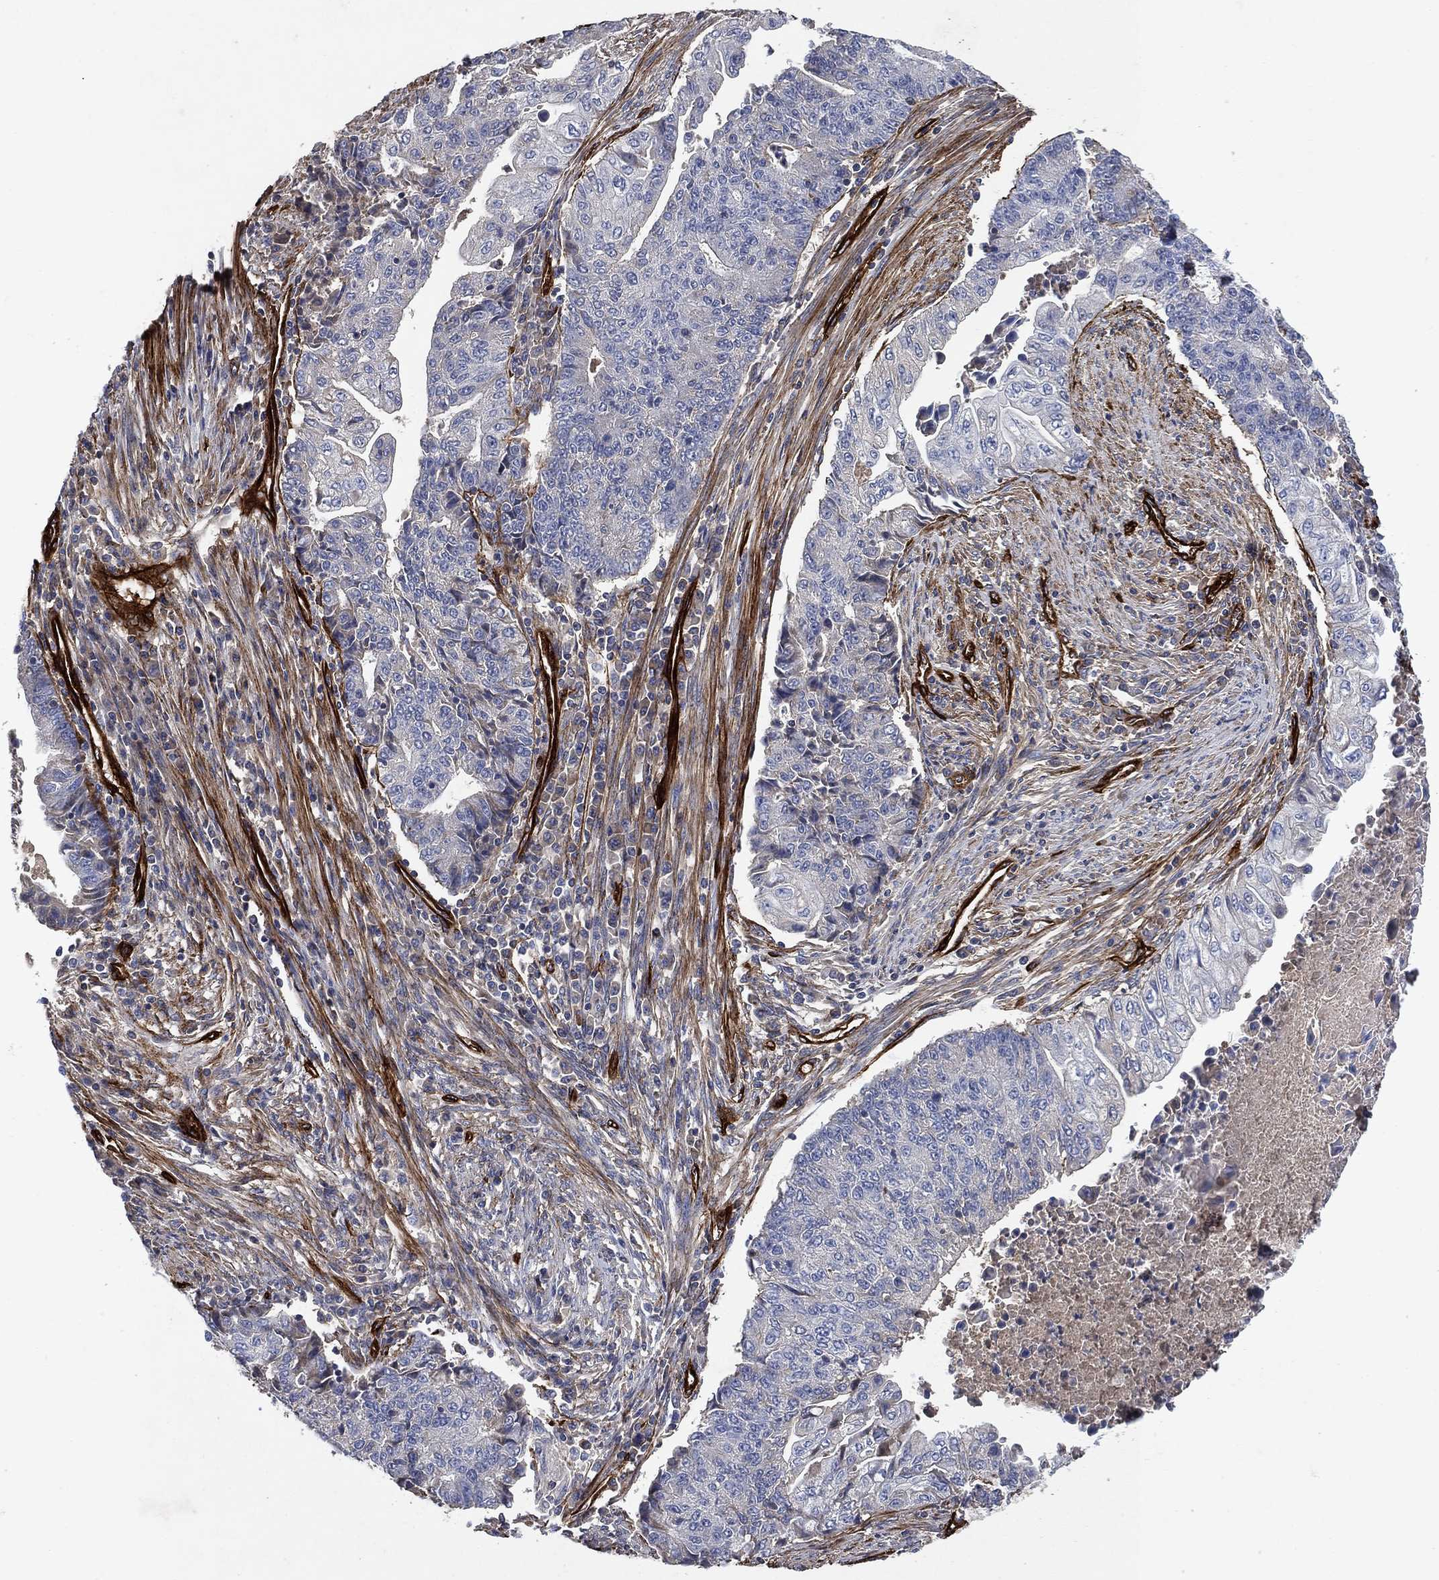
{"staining": {"intensity": "negative", "quantity": "none", "location": "none"}, "tissue": "endometrial cancer", "cell_type": "Tumor cells", "image_type": "cancer", "snomed": [{"axis": "morphology", "description": "Adenocarcinoma, NOS"}, {"axis": "topography", "description": "Uterus"}, {"axis": "topography", "description": "Endometrium"}], "caption": "IHC photomicrograph of neoplastic tissue: endometrial adenocarcinoma stained with DAB (3,3'-diaminobenzidine) demonstrates no significant protein staining in tumor cells. Nuclei are stained in blue.", "gene": "COL4A2", "patient": {"sex": "female", "age": 54}}